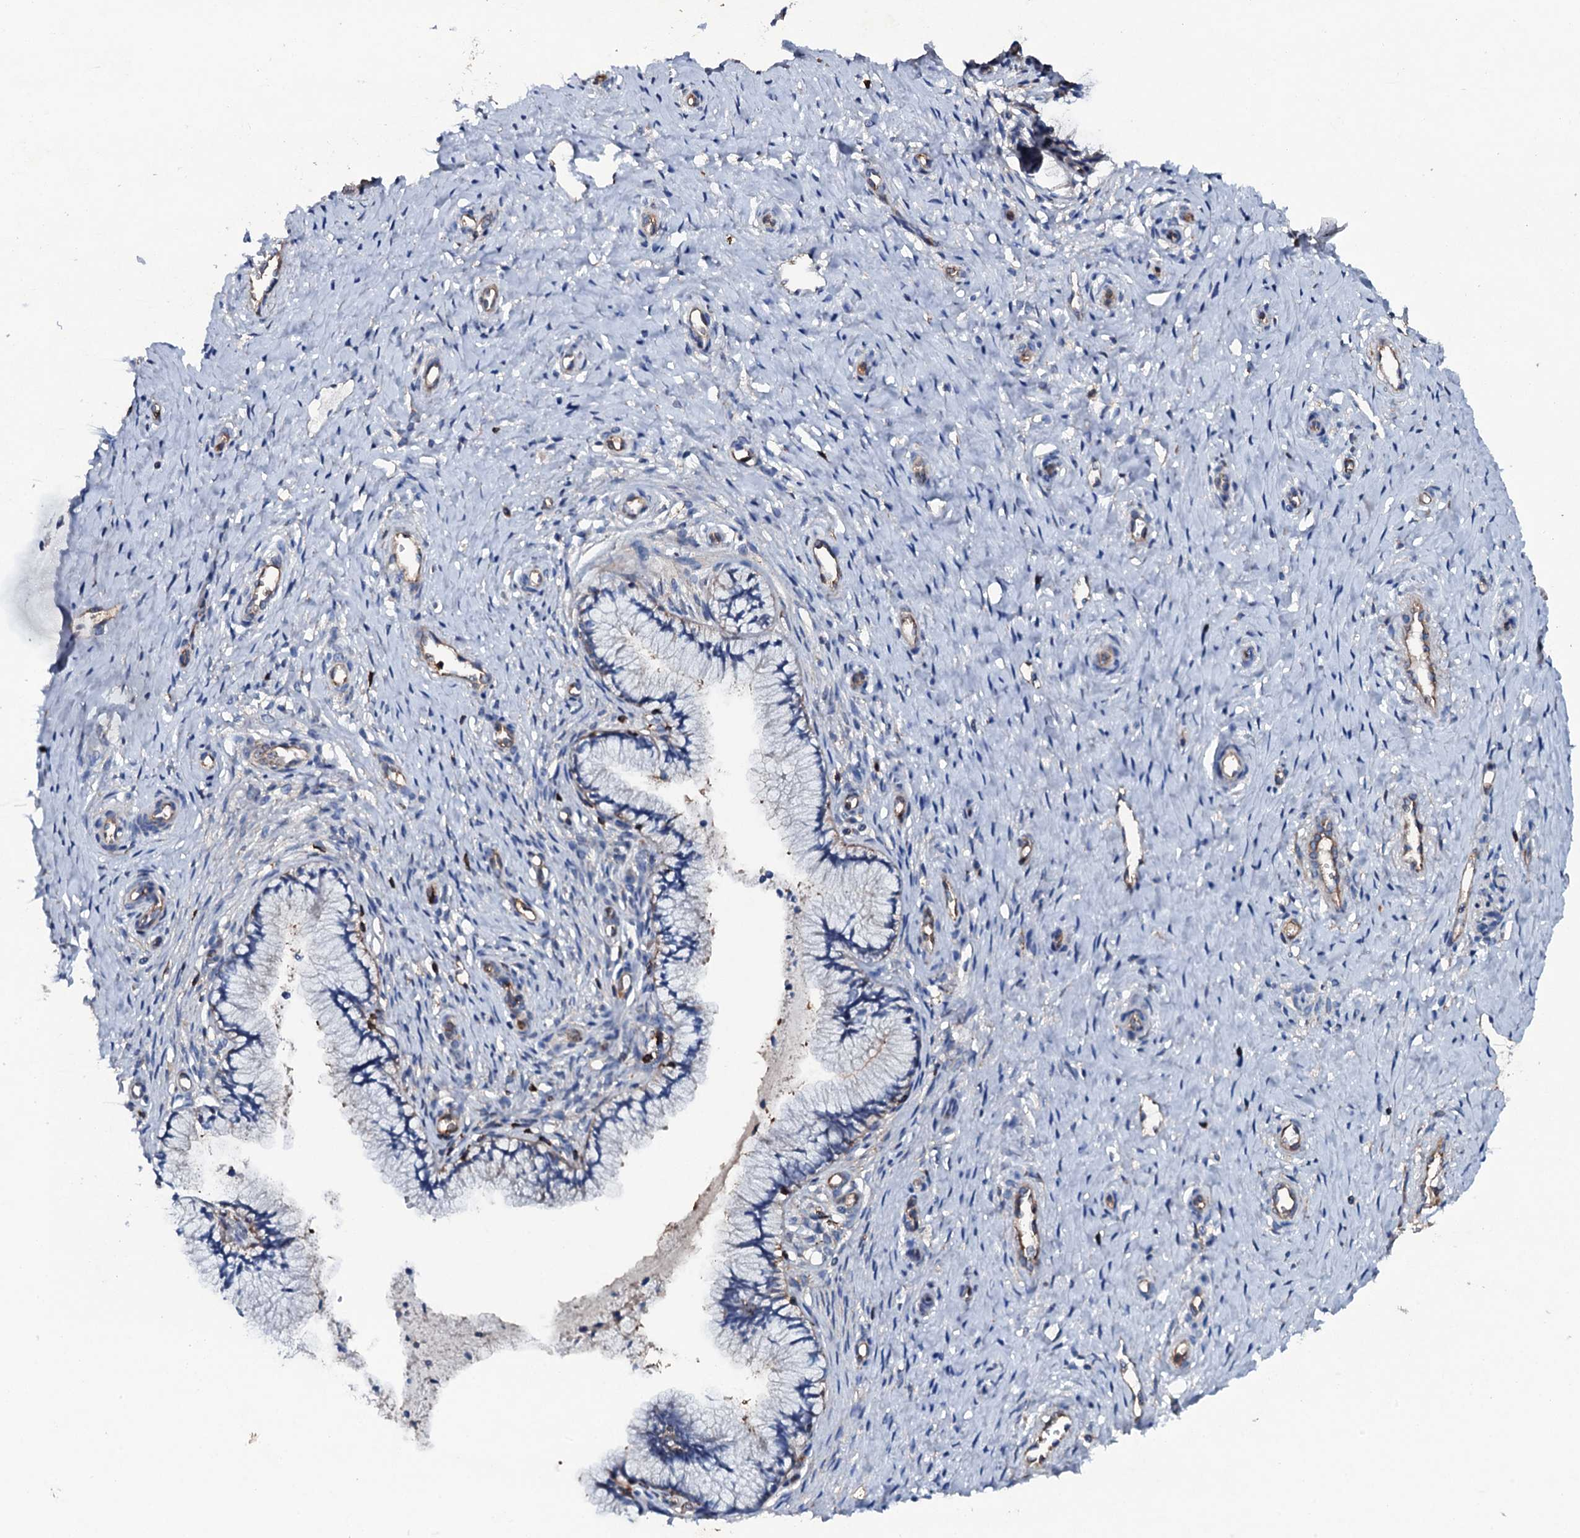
{"staining": {"intensity": "negative", "quantity": "none", "location": "none"}, "tissue": "cervix", "cell_type": "Glandular cells", "image_type": "normal", "snomed": [{"axis": "morphology", "description": "Normal tissue, NOS"}, {"axis": "topography", "description": "Cervix"}], "caption": "This is an immunohistochemistry photomicrograph of benign human cervix. There is no expression in glandular cells.", "gene": "MS4A4E", "patient": {"sex": "female", "age": 36}}